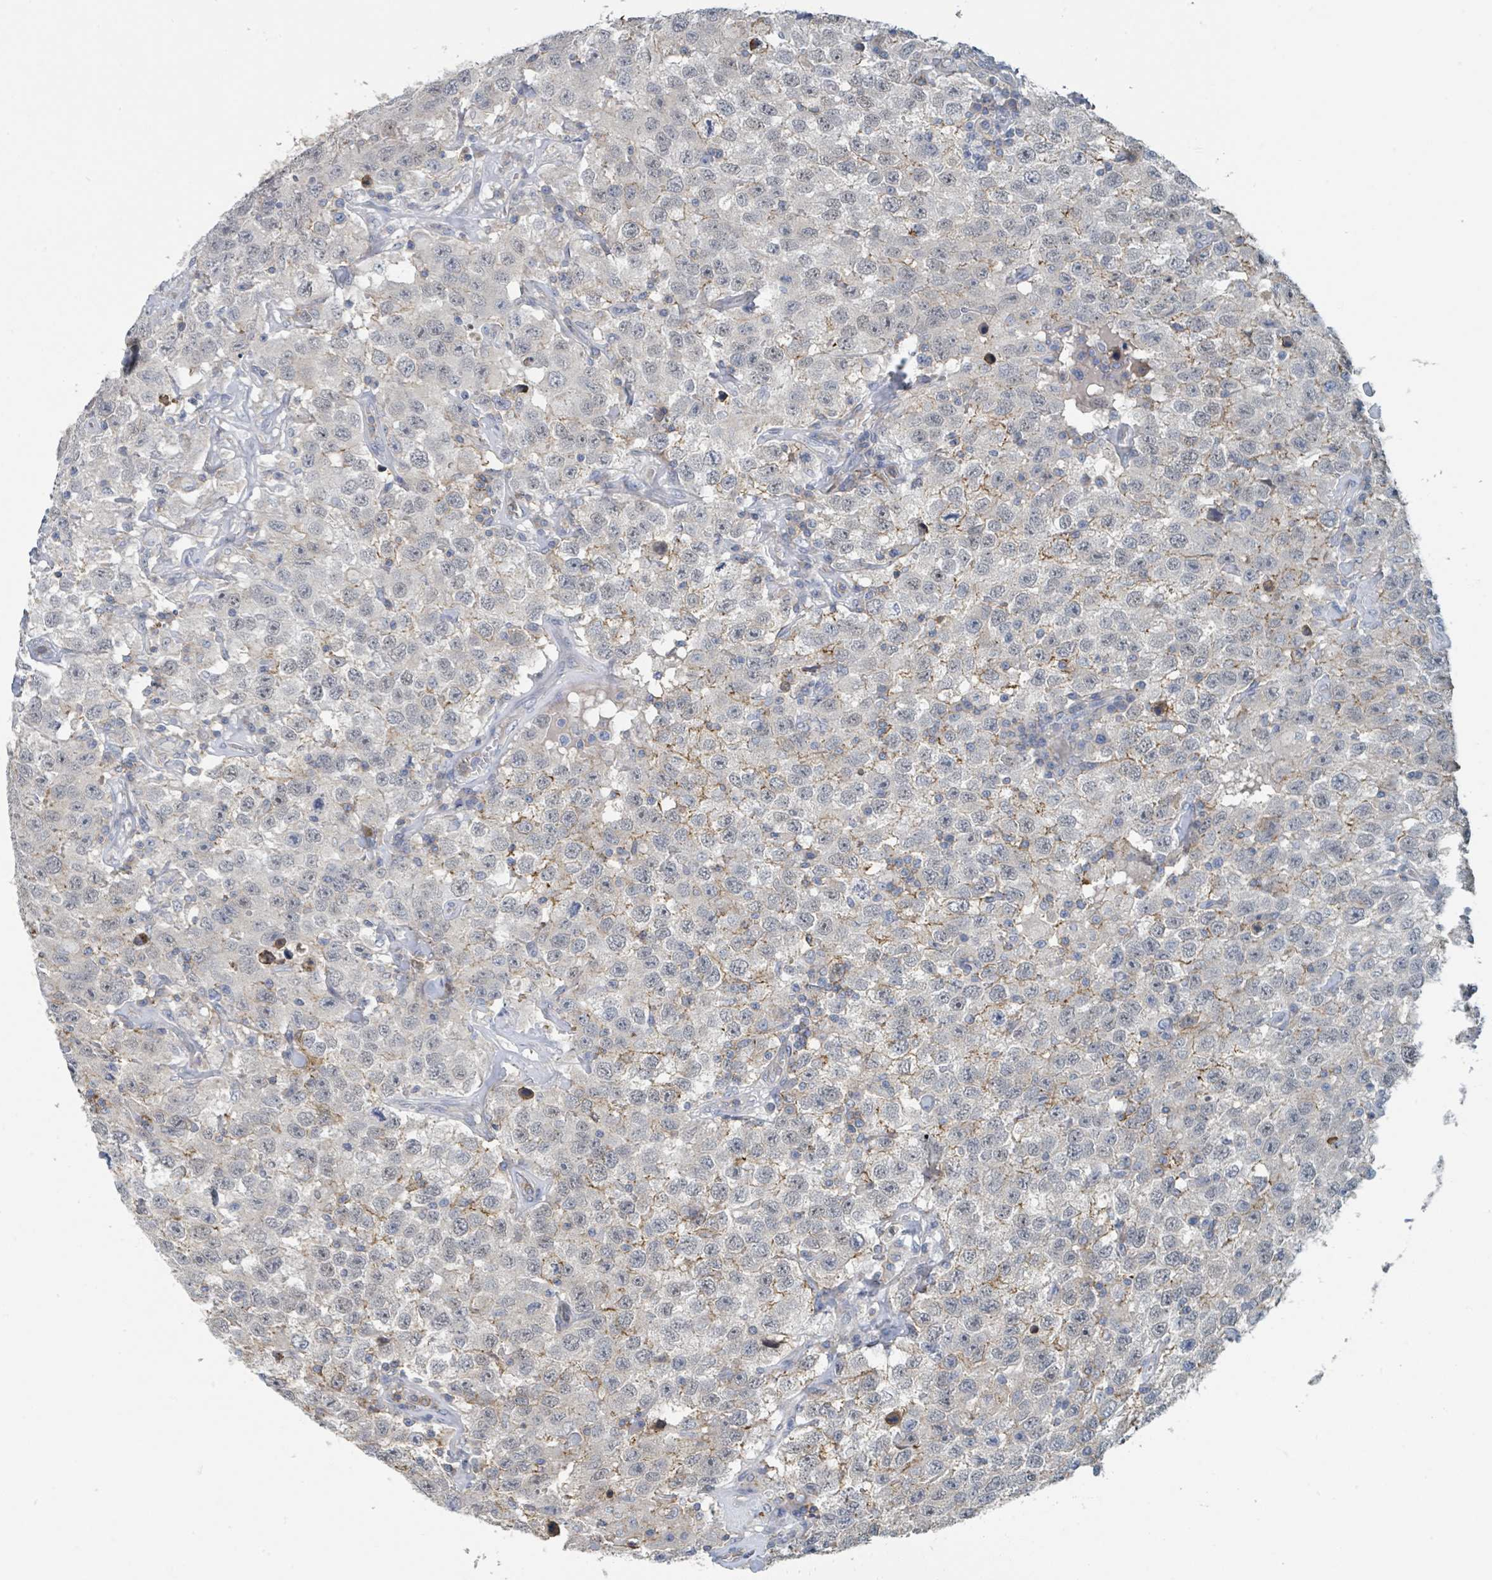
{"staining": {"intensity": "weak", "quantity": "<25%", "location": "cytoplasmic/membranous"}, "tissue": "testis cancer", "cell_type": "Tumor cells", "image_type": "cancer", "snomed": [{"axis": "morphology", "description": "Seminoma, NOS"}, {"axis": "topography", "description": "Testis"}], "caption": "Human testis cancer stained for a protein using immunohistochemistry (IHC) exhibits no staining in tumor cells.", "gene": "LRRC42", "patient": {"sex": "male", "age": 41}}